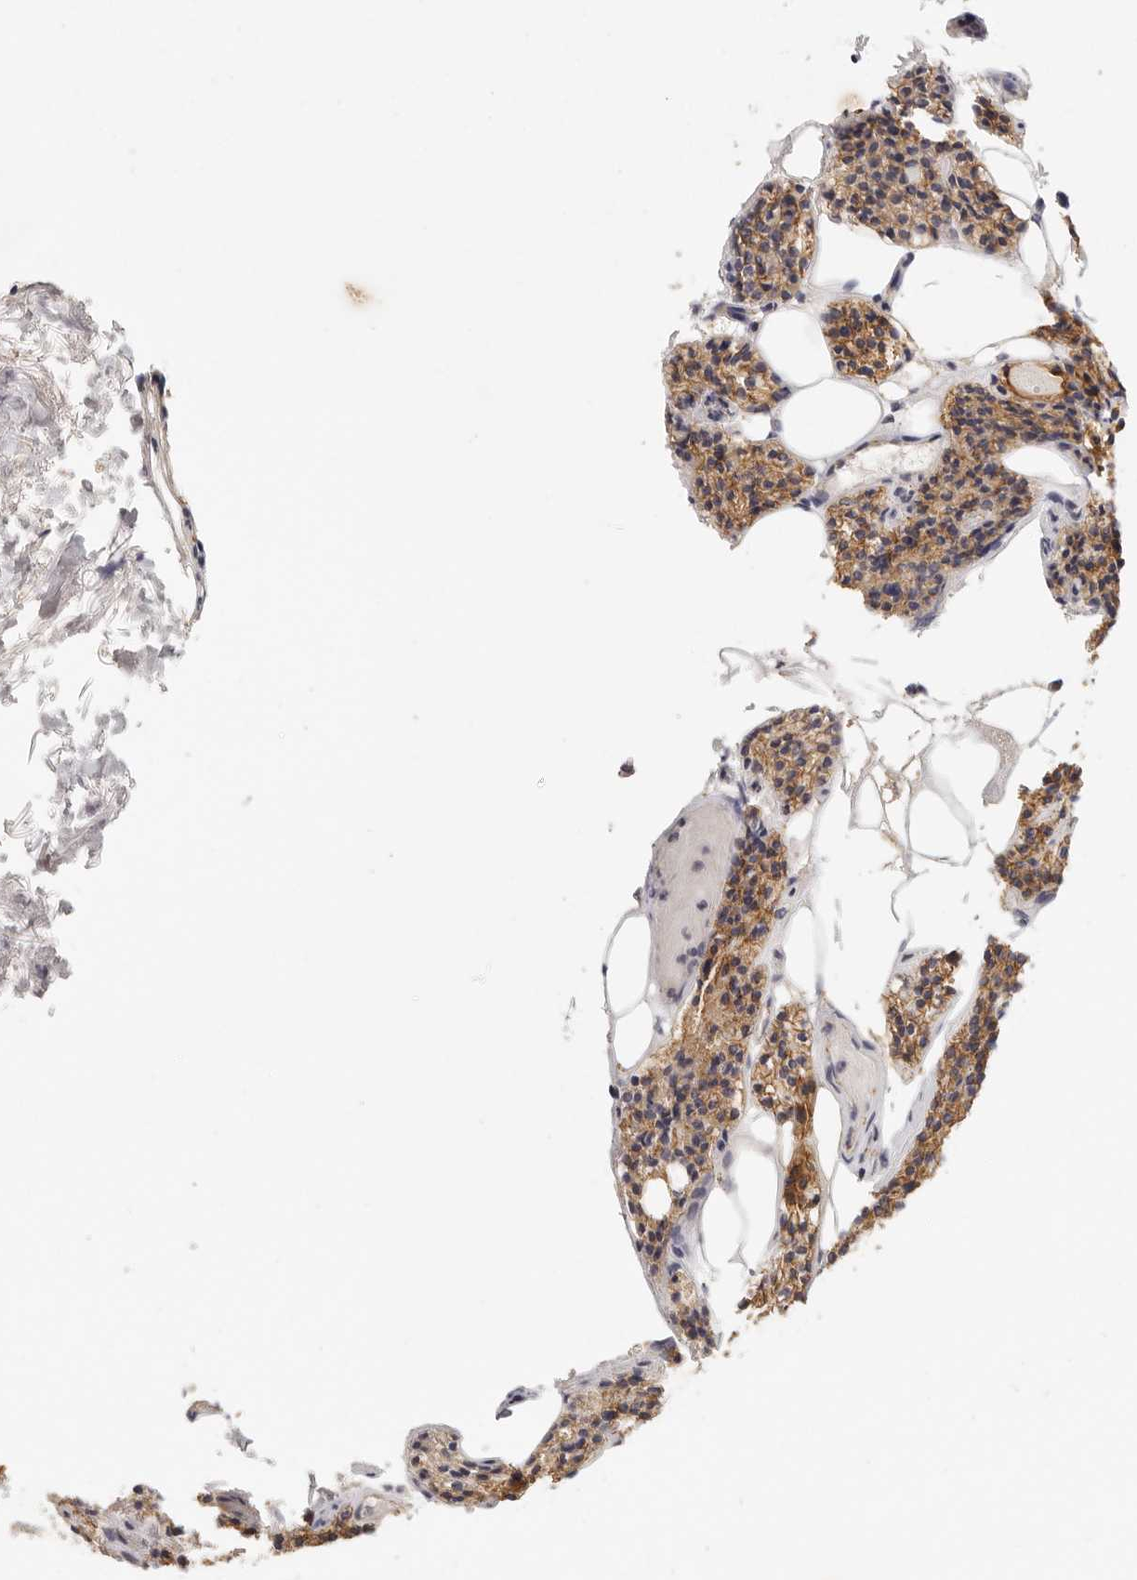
{"staining": {"intensity": "moderate", "quantity": "25%-75%", "location": "cytoplasmic/membranous"}, "tissue": "parathyroid gland", "cell_type": "Glandular cells", "image_type": "normal", "snomed": [{"axis": "morphology", "description": "Normal tissue, NOS"}, {"axis": "topography", "description": "Parathyroid gland"}], "caption": "About 25%-75% of glandular cells in normal parathyroid gland reveal moderate cytoplasmic/membranous protein expression as visualized by brown immunohistochemical staining.", "gene": "ANXA9", "patient": {"sex": "female", "age": 71}}